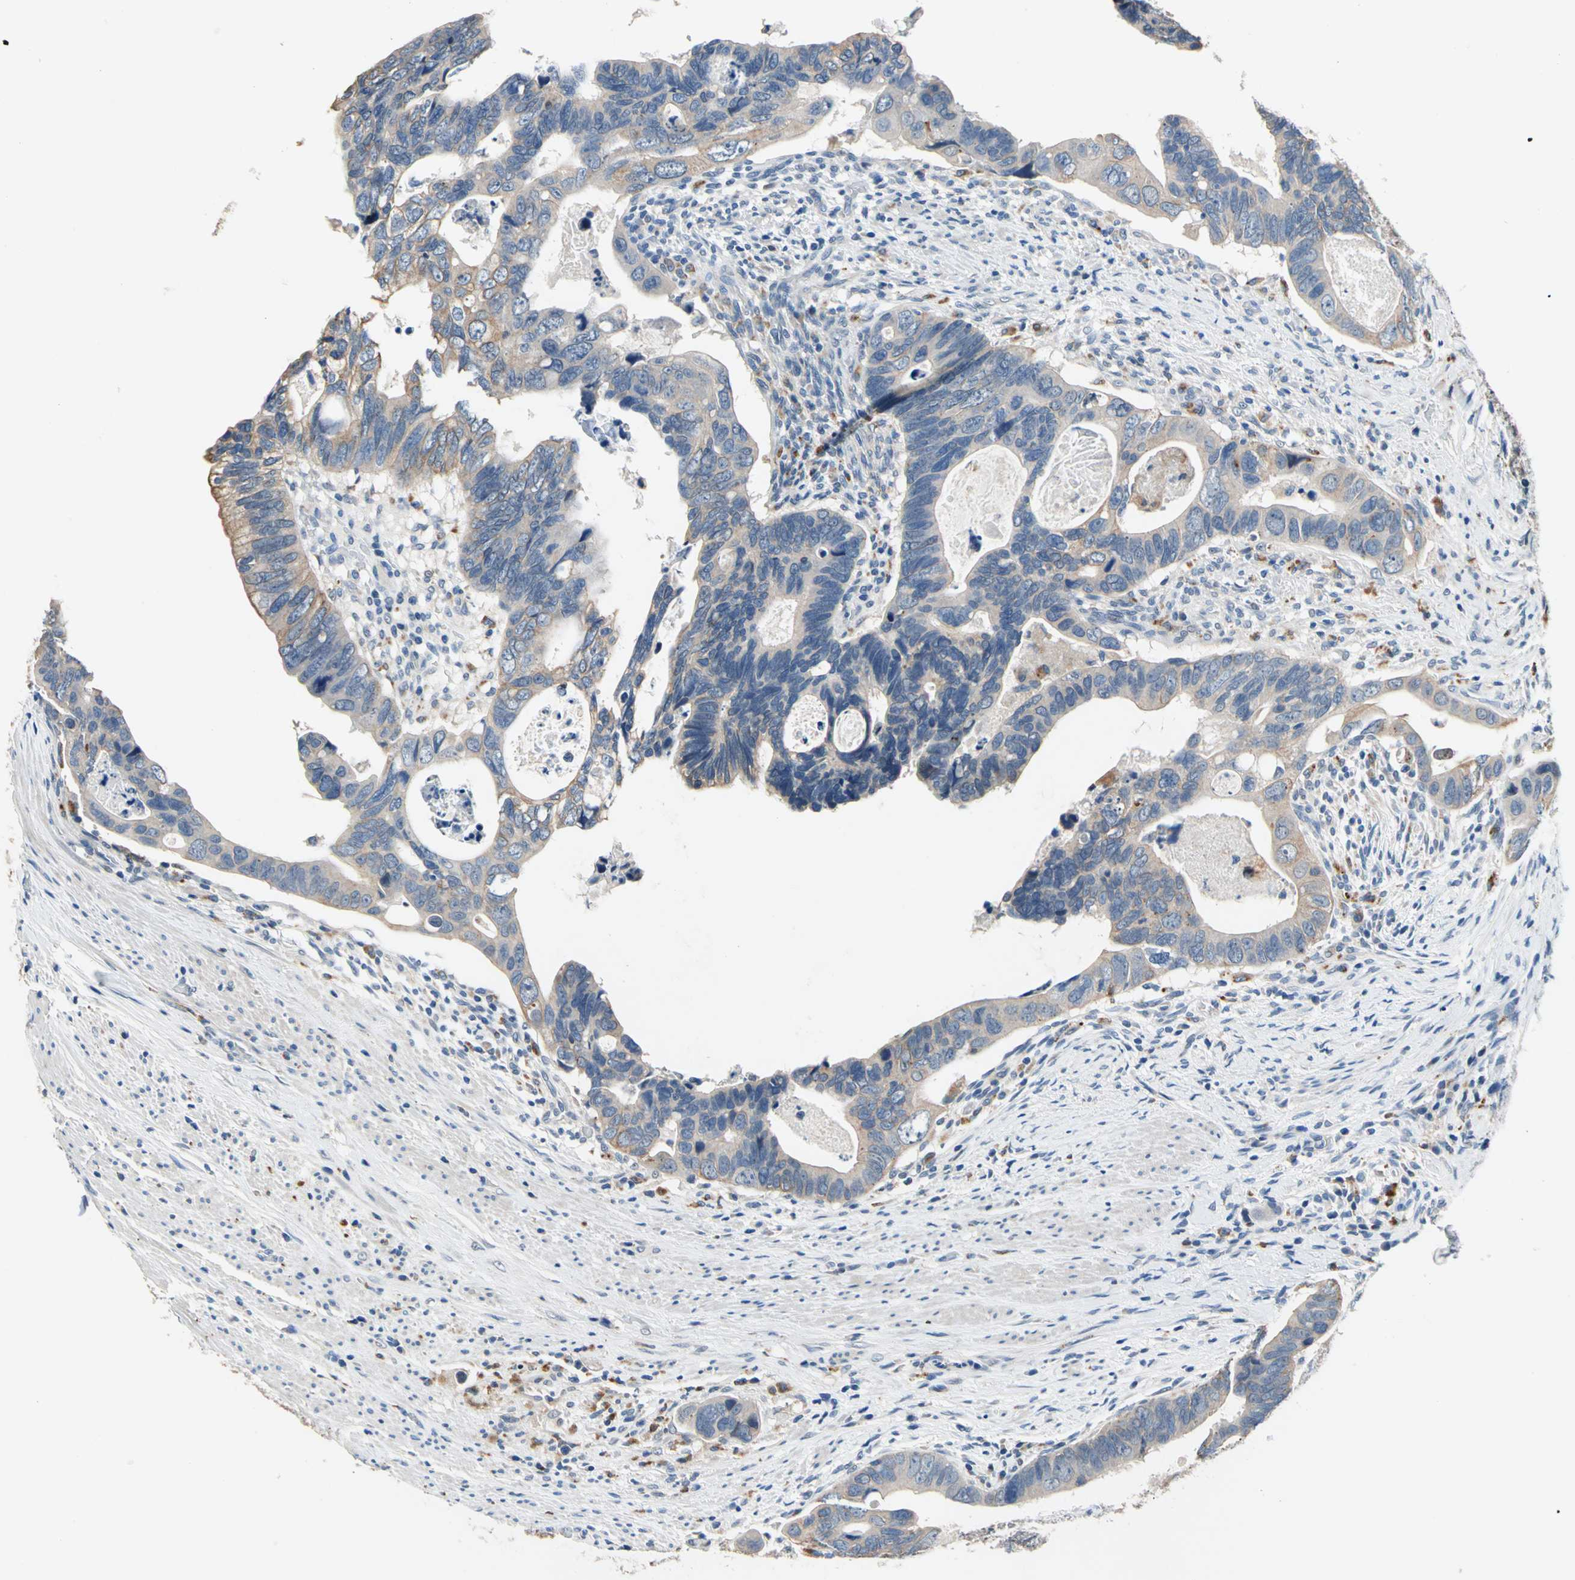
{"staining": {"intensity": "weak", "quantity": ">75%", "location": "cytoplasmic/membranous"}, "tissue": "colorectal cancer", "cell_type": "Tumor cells", "image_type": "cancer", "snomed": [{"axis": "morphology", "description": "Adenocarcinoma, NOS"}, {"axis": "topography", "description": "Rectum"}], "caption": "The photomicrograph exhibits a brown stain indicating the presence of a protein in the cytoplasmic/membranous of tumor cells in colorectal cancer. (brown staining indicates protein expression, while blue staining denotes nuclei).", "gene": "RASD2", "patient": {"sex": "male", "age": 53}}